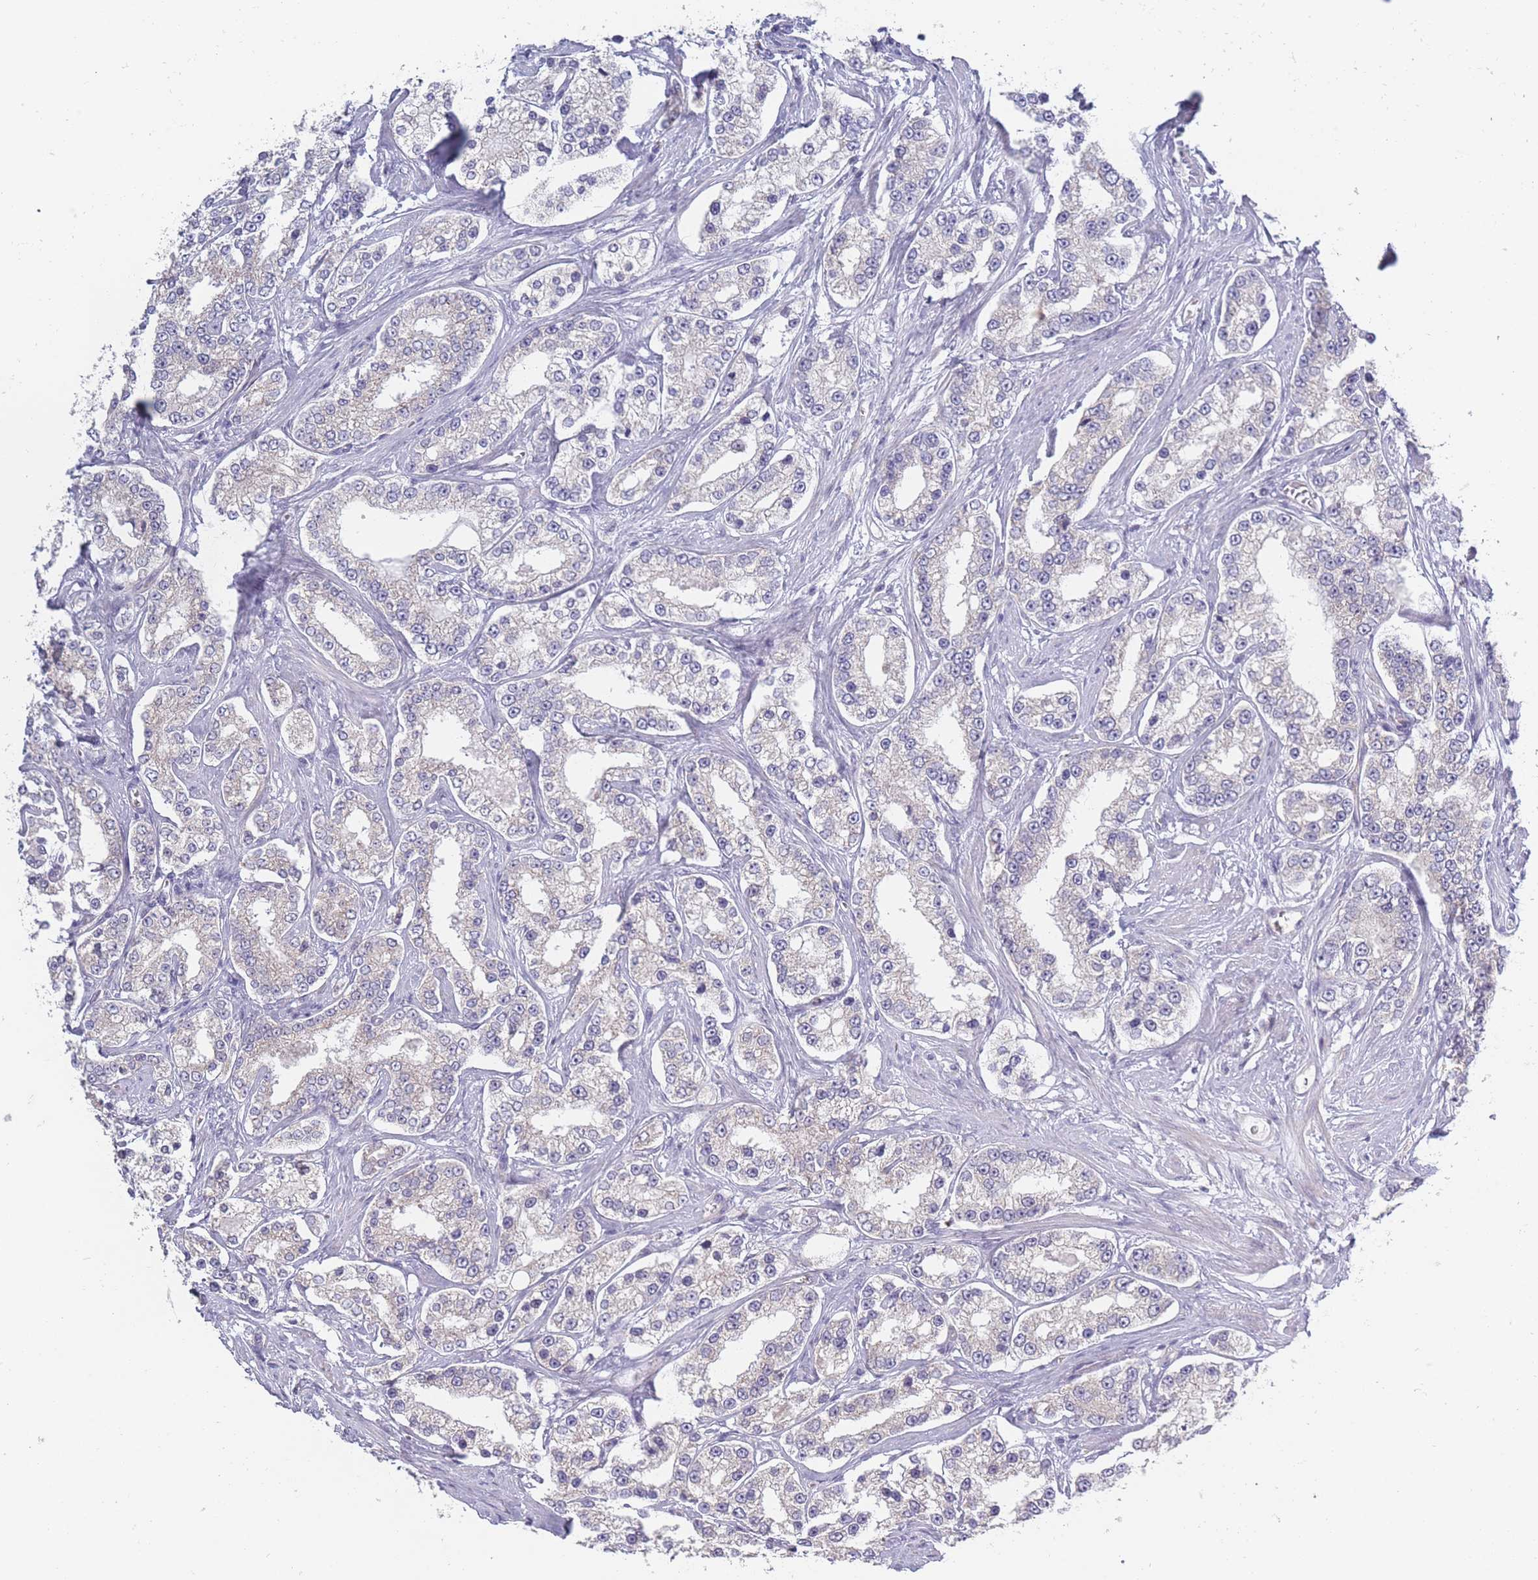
{"staining": {"intensity": "negative", "quantity": "none", "location": "none"}, "tissue": "prostate cancer", "cell_type": "Tumor cells", "image_type": "cancer", "snomed": [{"axis": "morphology", "description": "Normal tissue, NOS"}, {"axis": "morphology", "description": "Adenocarcinoma, High grade"}, {"axis": "topography", "description": "Prostate"}], "caption": "IHC image of human adenocarcinoma (high-grade) (prostate) stained for a protein (brown), which exhibits no positivity in tumor cells. (DAB (3,3'-diaminobenzidine) immunohistochemistry with hematoxylin counter stain).", "gene": "FAM227B", "patient": {"sex": "male", "age": 83}}